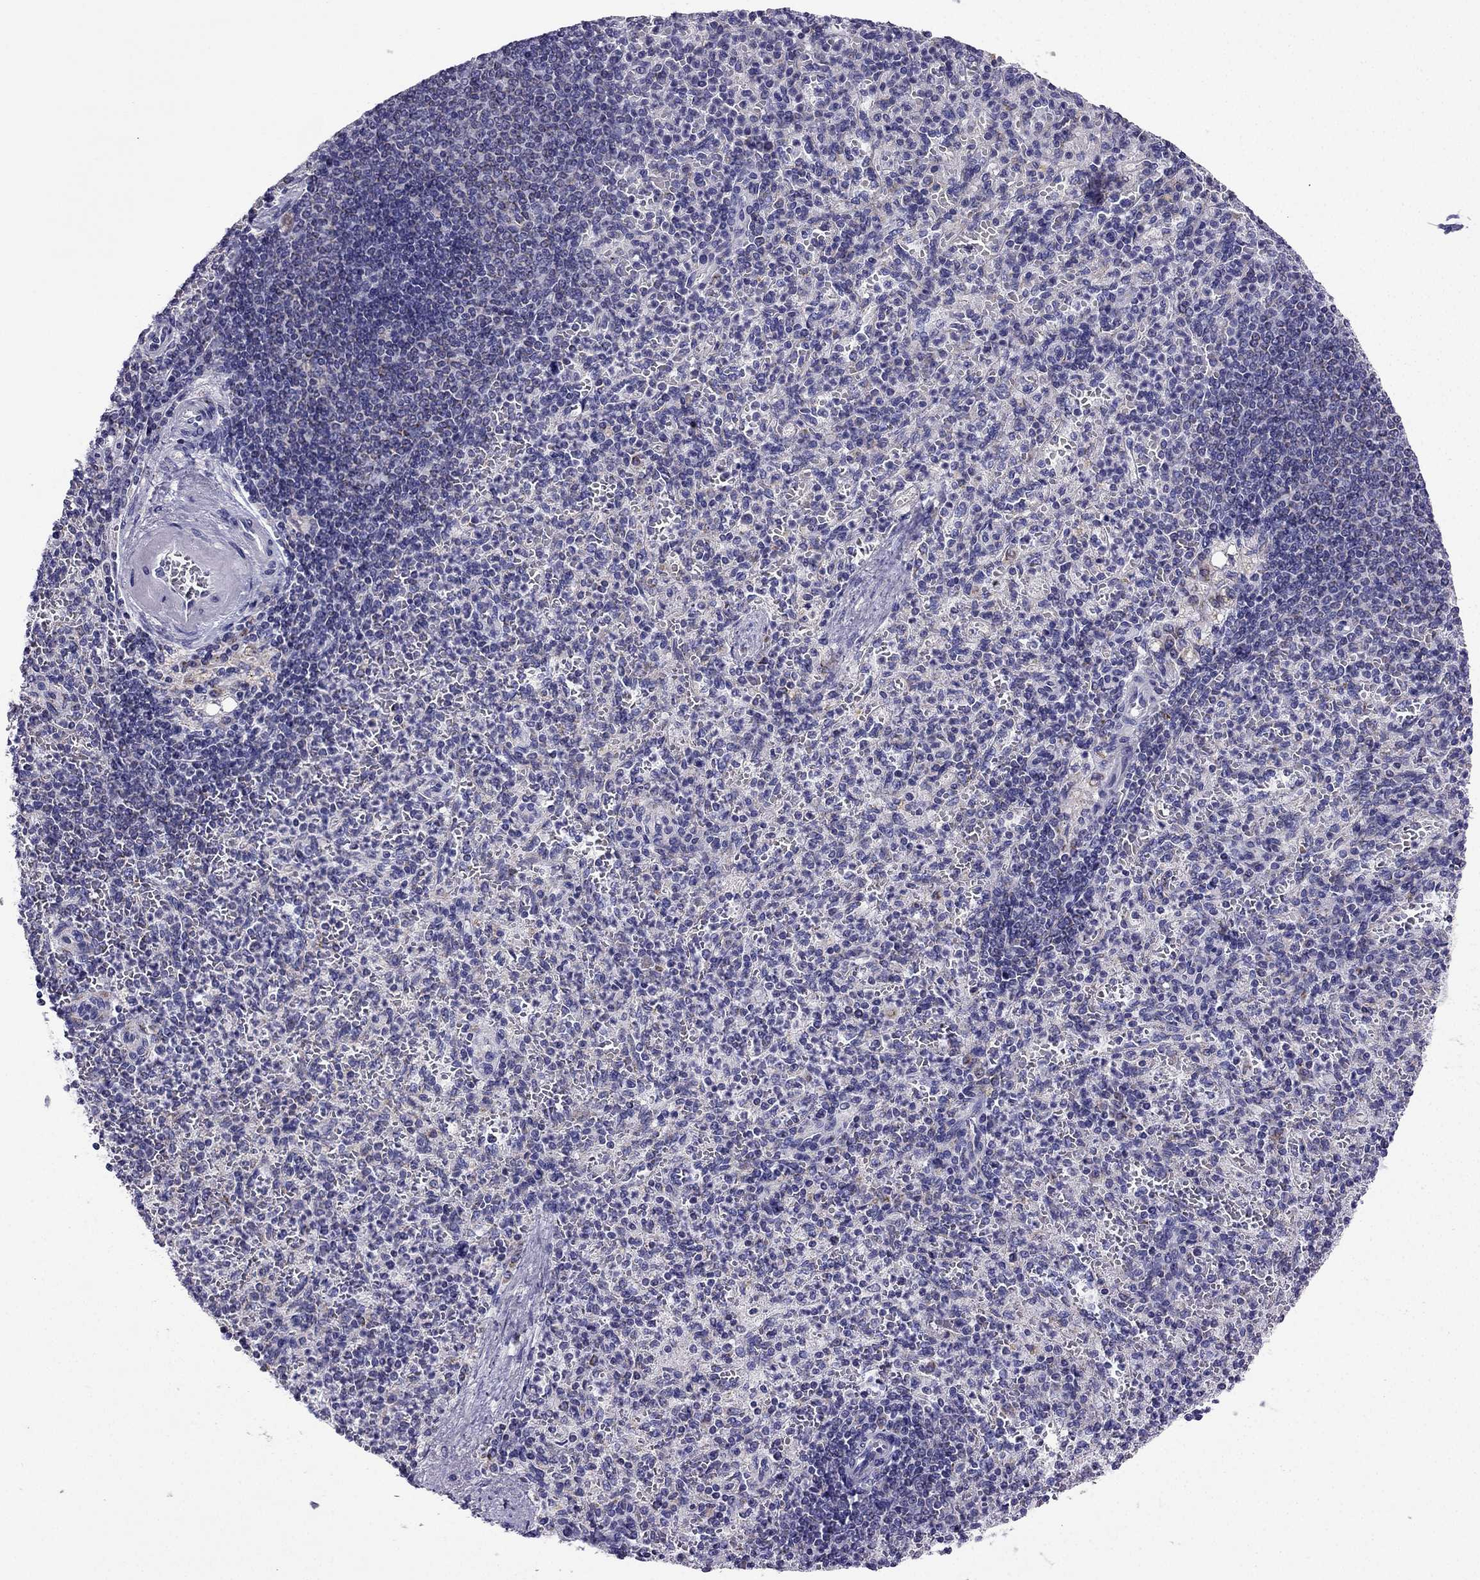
{"staining": {"intensity": "negative", "quantity": "none", "location": "none"}, "tissue": "spleen", "cell_type": "Cells in red pulp", "image_type": "normal", "snomed": [{"axis": "morphology", "description": "Normal tissue, NOS"}, {"axis": "topography", "description": "Spleen"}], "caption": "Protein analysis of normal spleen demonstrates no significant expression in cells in red pulp. (DAB (3,3'-diaminobenzidine) IHC, high magnification).", "gene": "KIF5A", "patient": {"sex": "female", "age": 74}}